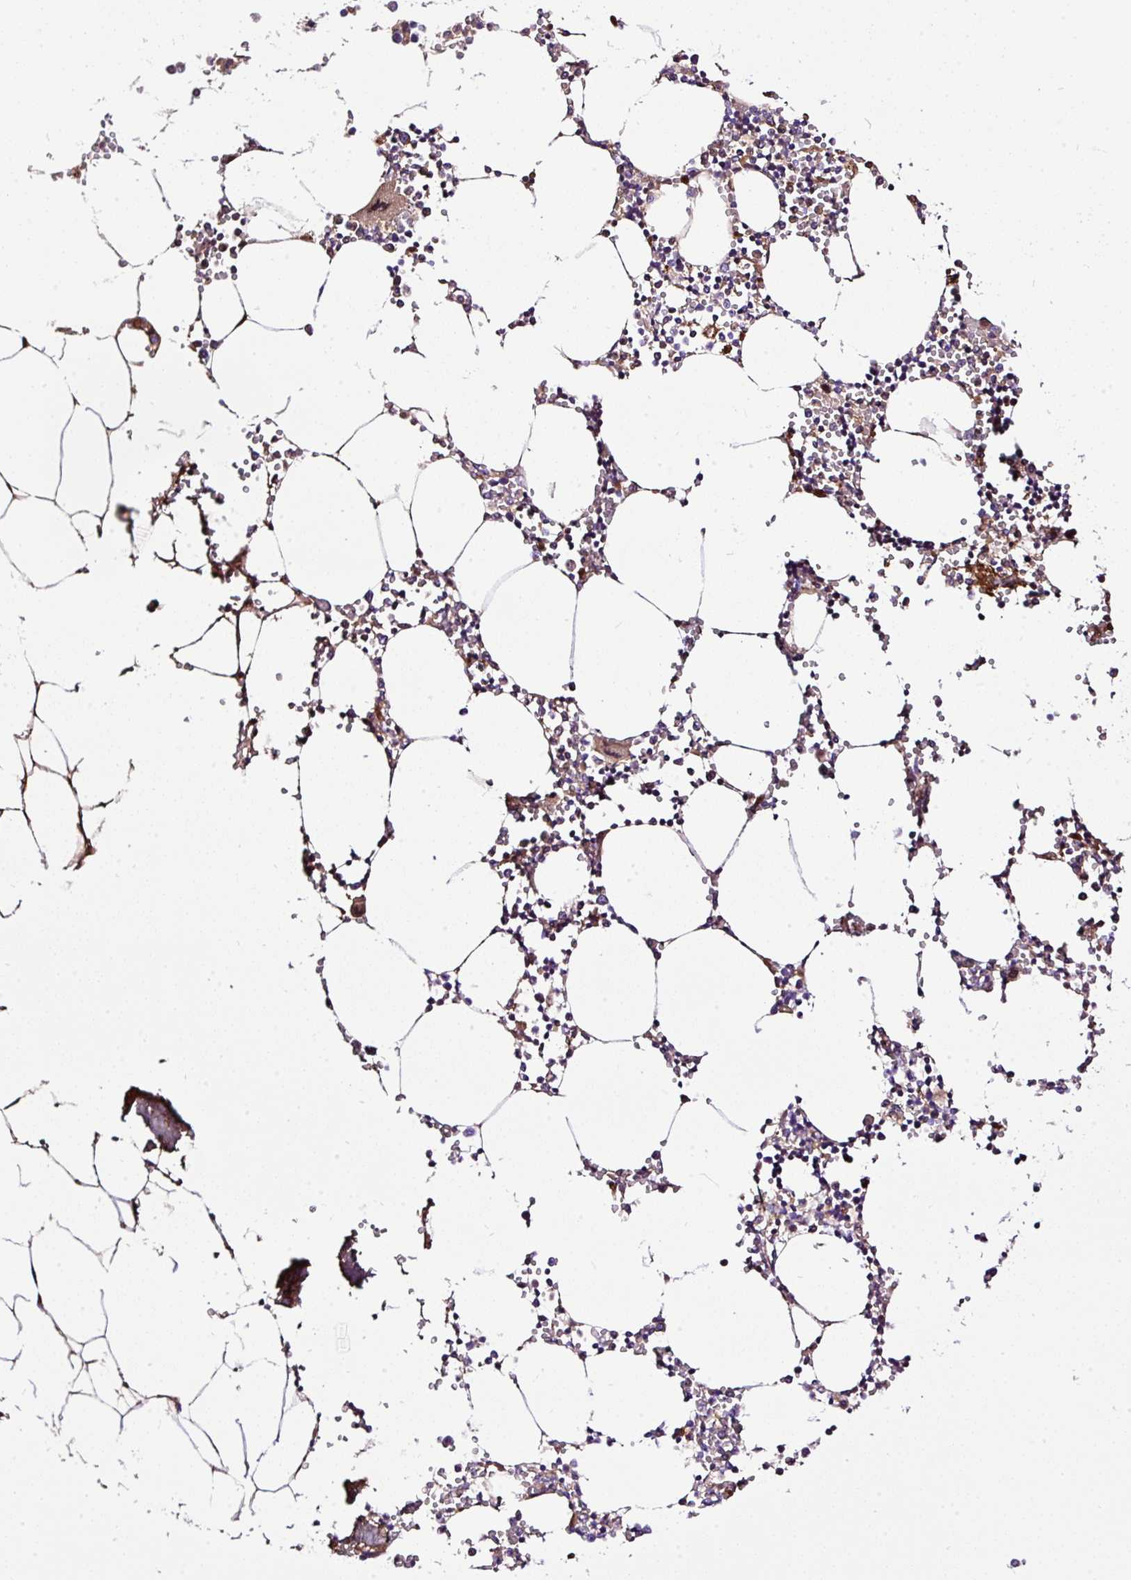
{"staining": {"intensity": "weak", "quantity": "25%-75%", "location": "cytoplasmic/membranous"}, "tissue": "bone marrow", "cell_type": "Hematopoietic cells", "image_type": "normal", "snomed": [{"axis": "morphology", "description": "Normal tissue, NOS"}, {"axis": "topography", "description": "Bone marrow"}], "caption": "The micrograph reveals immunohistochemical staining of unremarkable bone marrow. There is weak cytoplasmic/membranous positivity is appreciated in approximately 25%-75% of hematopoietic cells.", "gene": "CLEC3B", "patient": {"sex": "male", "age": 54}}